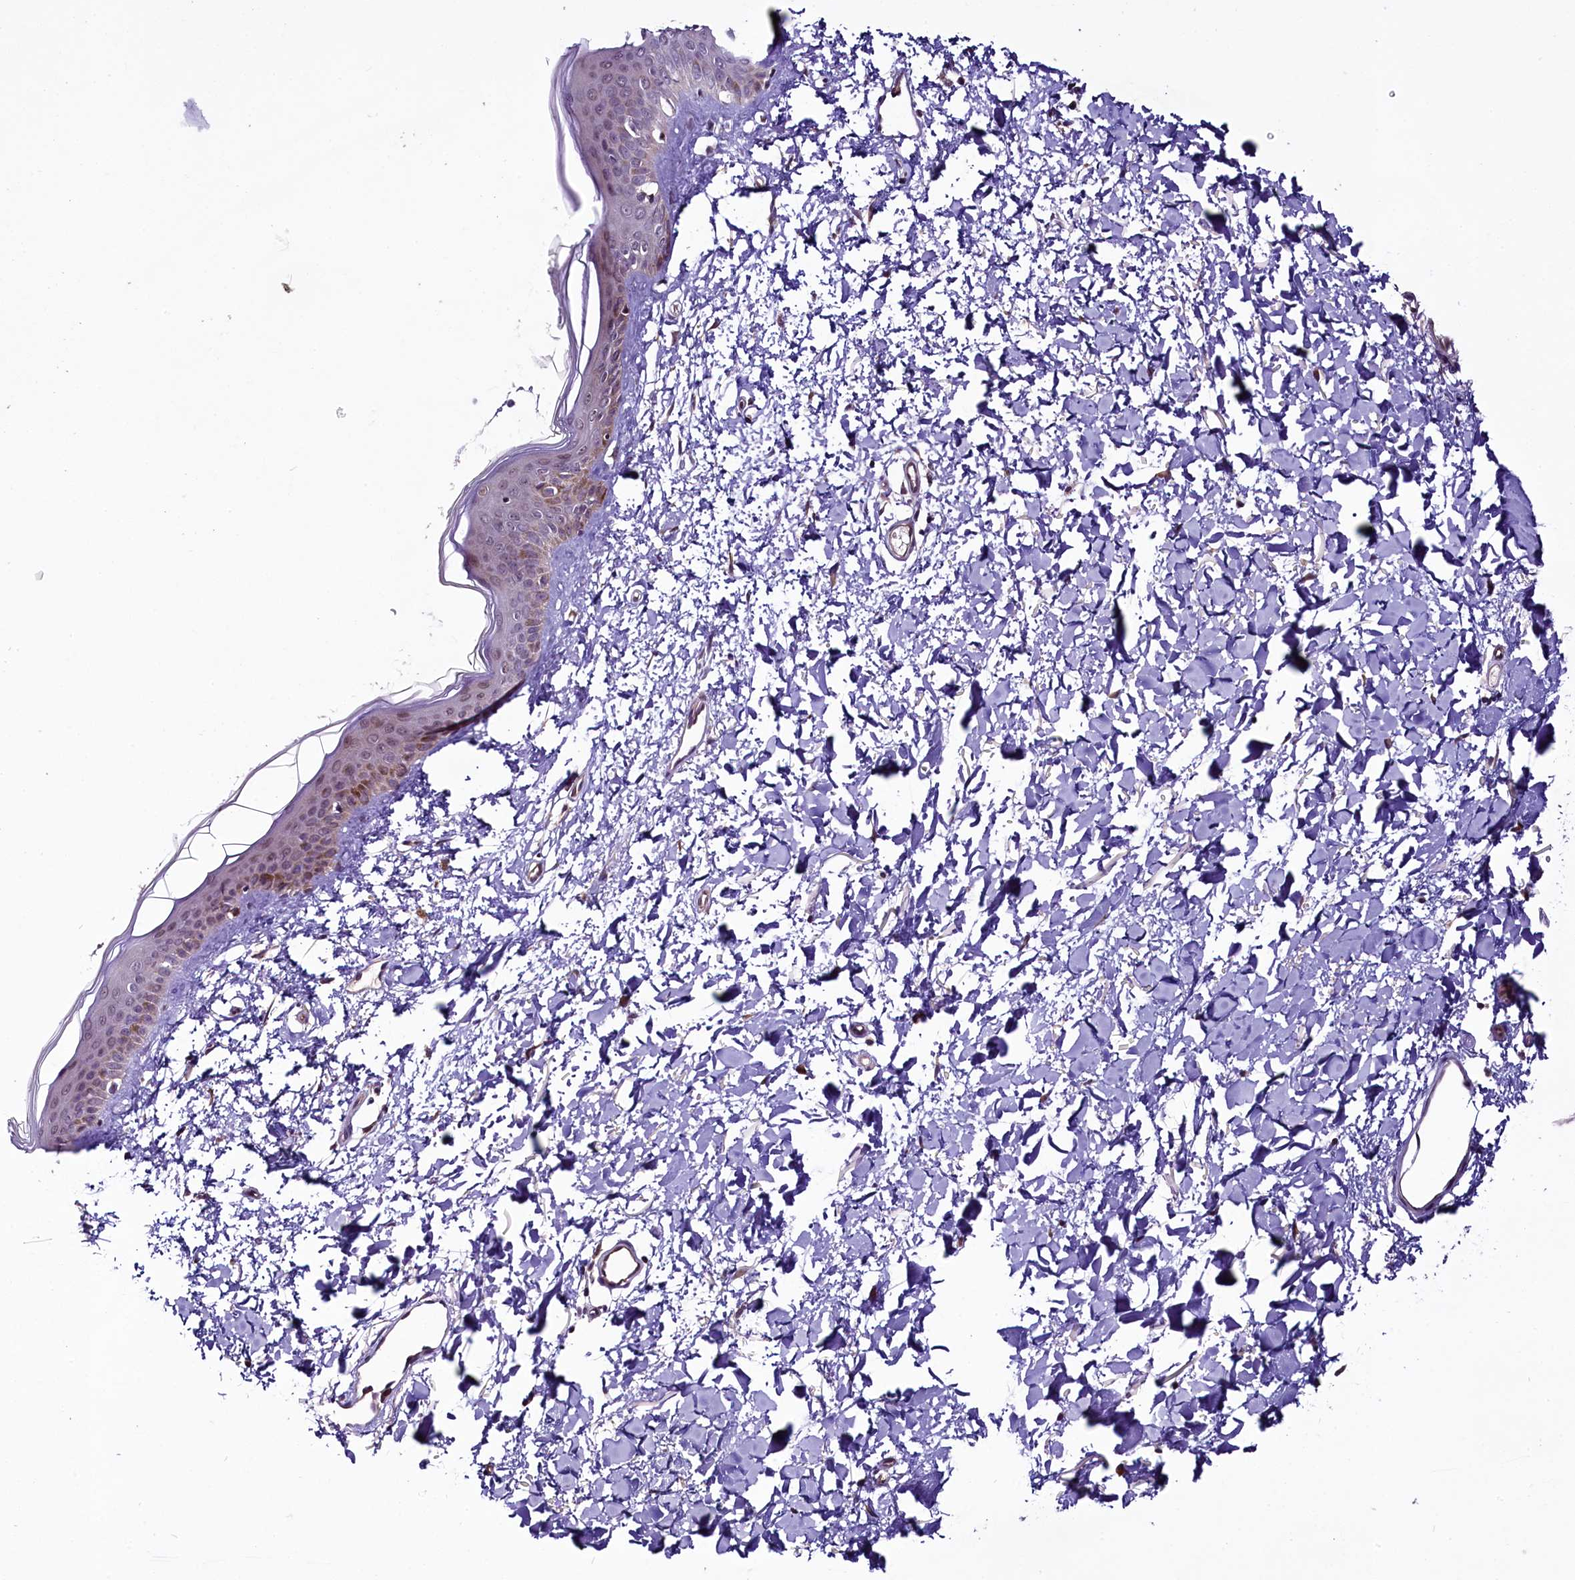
{"staining": {"intensity": "negative", "quantity": "none", "location": "none"}, "tissue": "skin", "cell_type": "Fibroblasts", "image_type": "normal", "snomed": [{"axis": "morphology", "description": "Normal tissue, NOS"}, {"axis": "topography", "description": "Skin"}], "caption": "Immunohistochemistry (IHC) histopathology image of normal skin: skin stained with DAB displays no significant protein positivity in fibroblasts. (DAB (3,3'-diaminobenzidine) immunohistochemistry with hematoxylin counter stain).", "gene": "RPUSD2", "patient": {"sex": "female", "age": 58}}